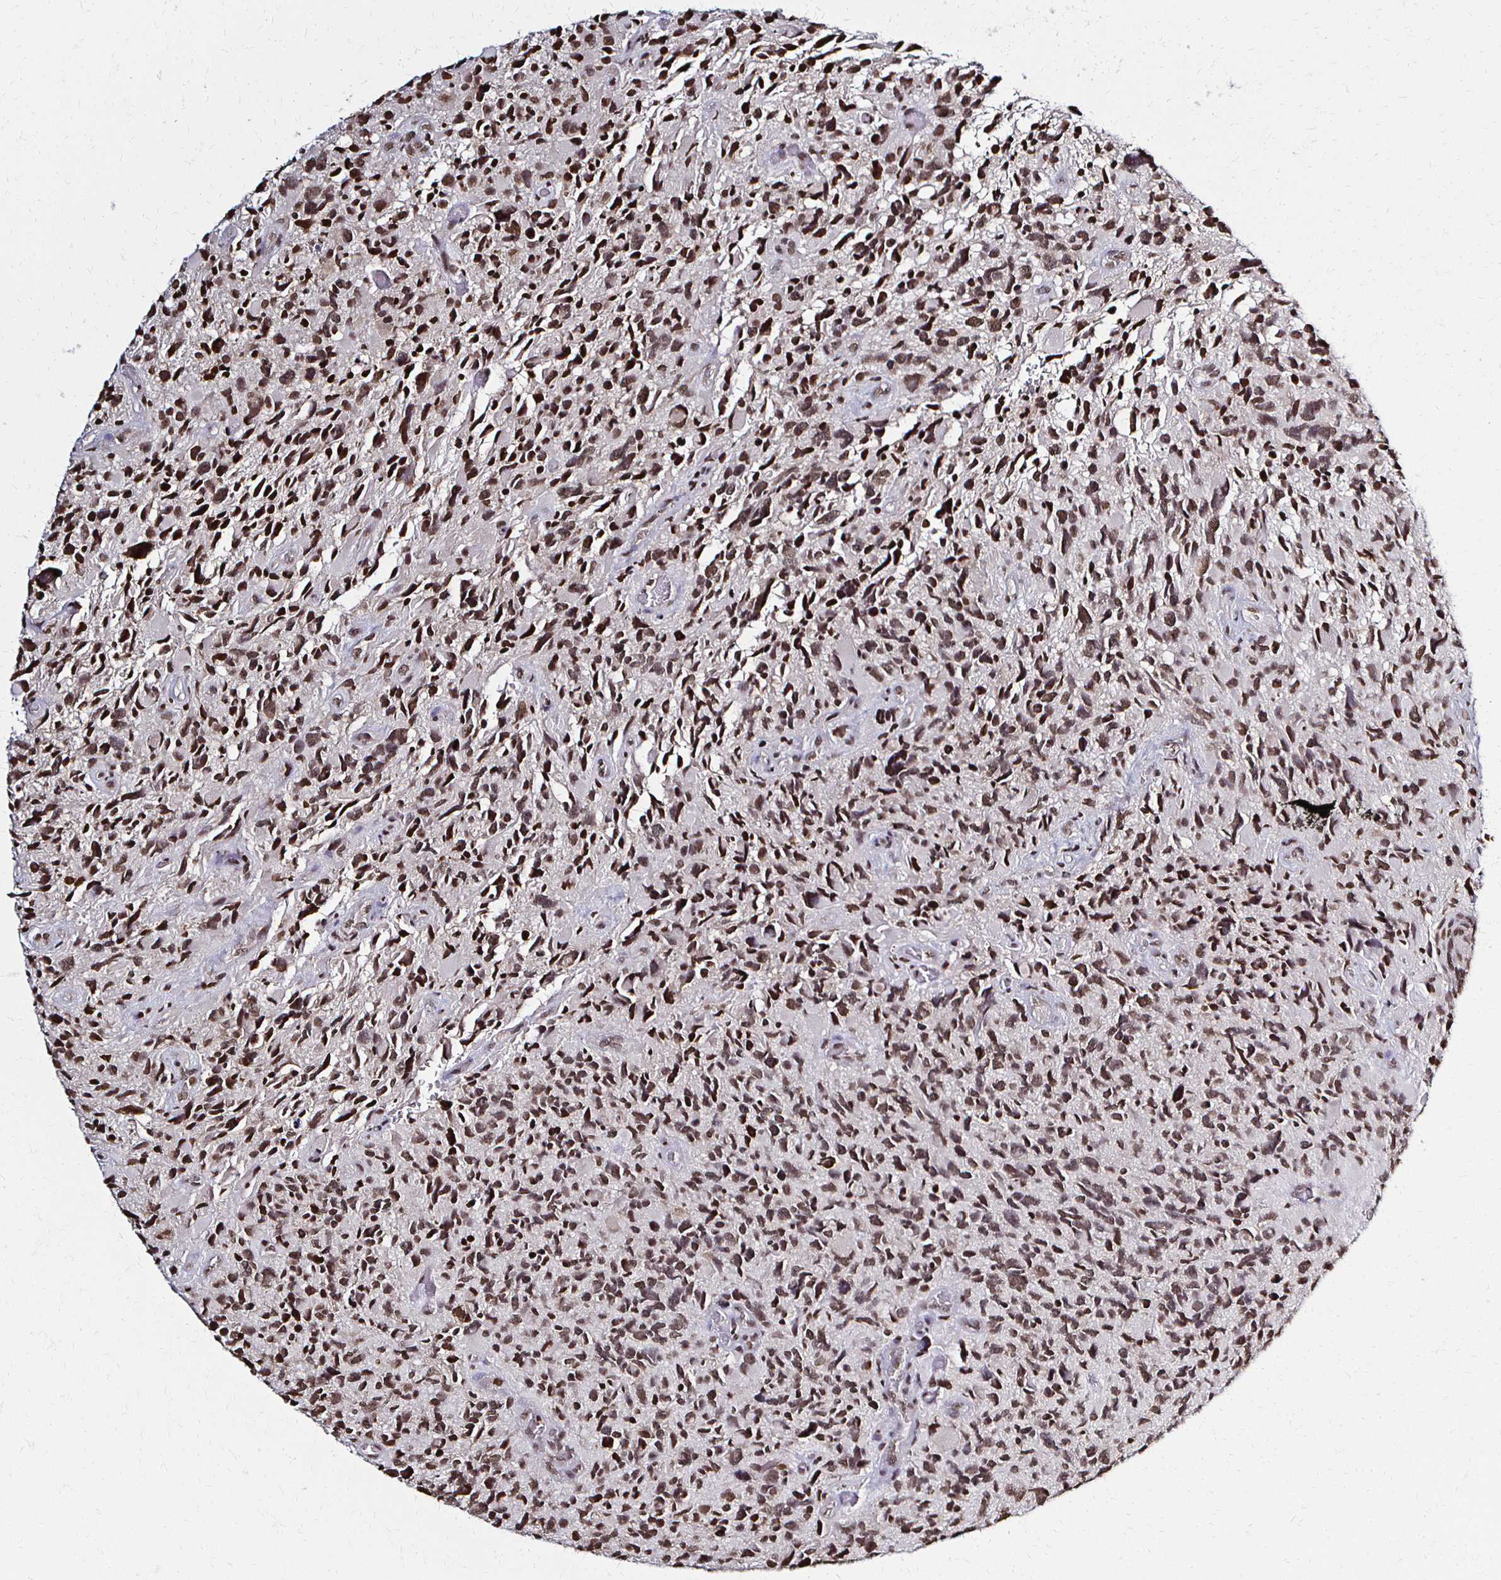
{"staining": {"intensity": "moderate", "quantity": ">75%", "location": "nuclear"}, "tissue": "glioma", "cell_type": "Tumor cells", "image_type": "cancer", "snomed": [{"axis": "morphology", "description": "Glioma, malignant, High grade"}, {"axis": "topography", "description": "Brain"}], "caption": "There is medium levels of moderate nuclear positivity in tumor cells of glioma, as demonstrated by immunohistochemical staining (brown color).", "gene": "HOXA9", "patient": {"sex": "male", "age": 46}}